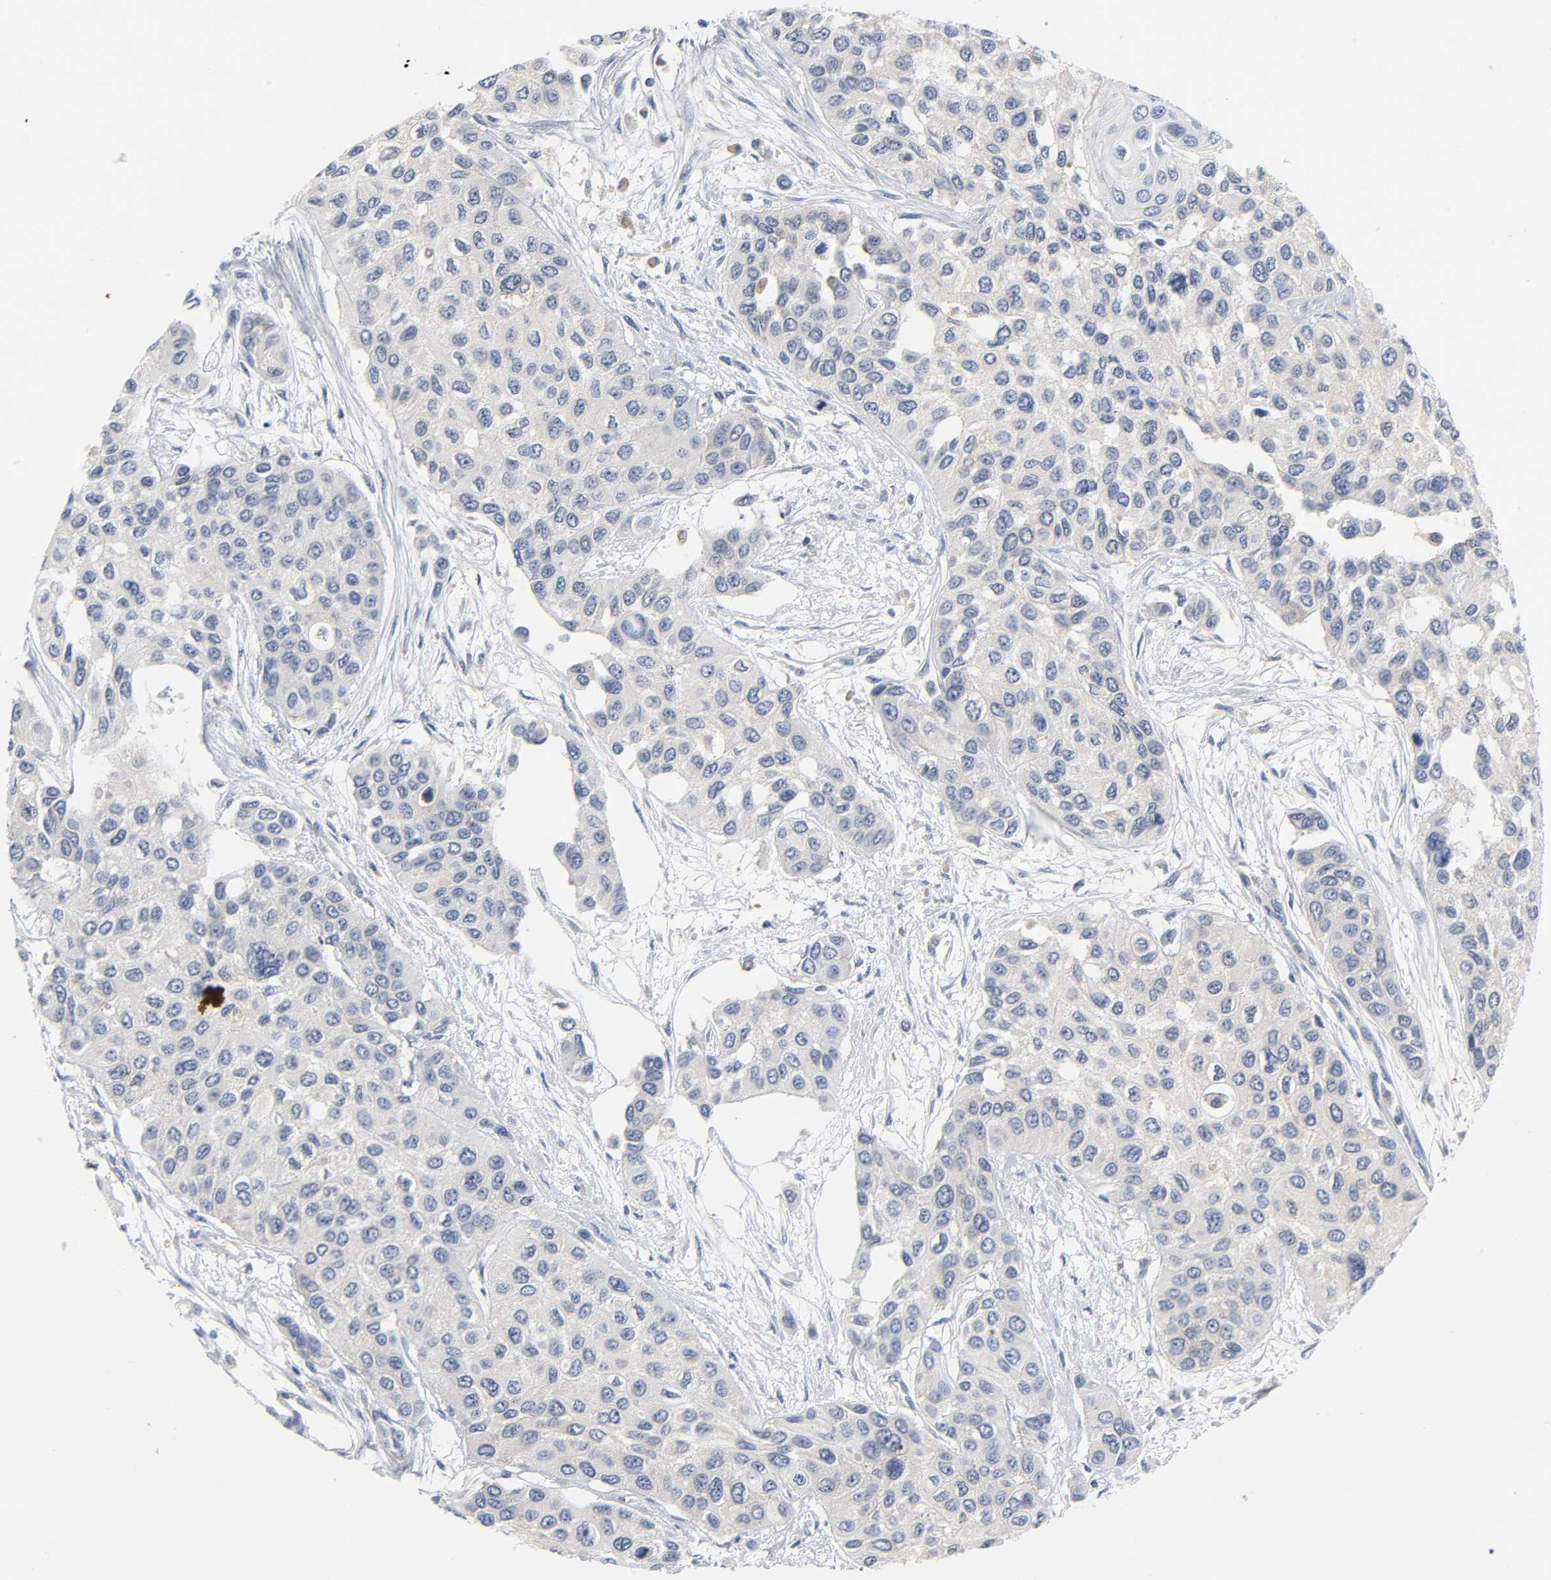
{"staining": {"intensity": "negative", "quantity": "none", "location": "none"}, "tissue": "urothelial cancer", "cell_type": "Tumor cells", "image_type": "cancer", "snomed": [{"axis": "morphology", "description": "Urothelial carcinoma, High grade"}, {"axis": "topography", "description": "Urinary bladder"}], "caption": "Tumor cells show no significant positivity in urothelial cancer.", "gene": "FYN", "patient": {"sex": "female", "age": 56}}